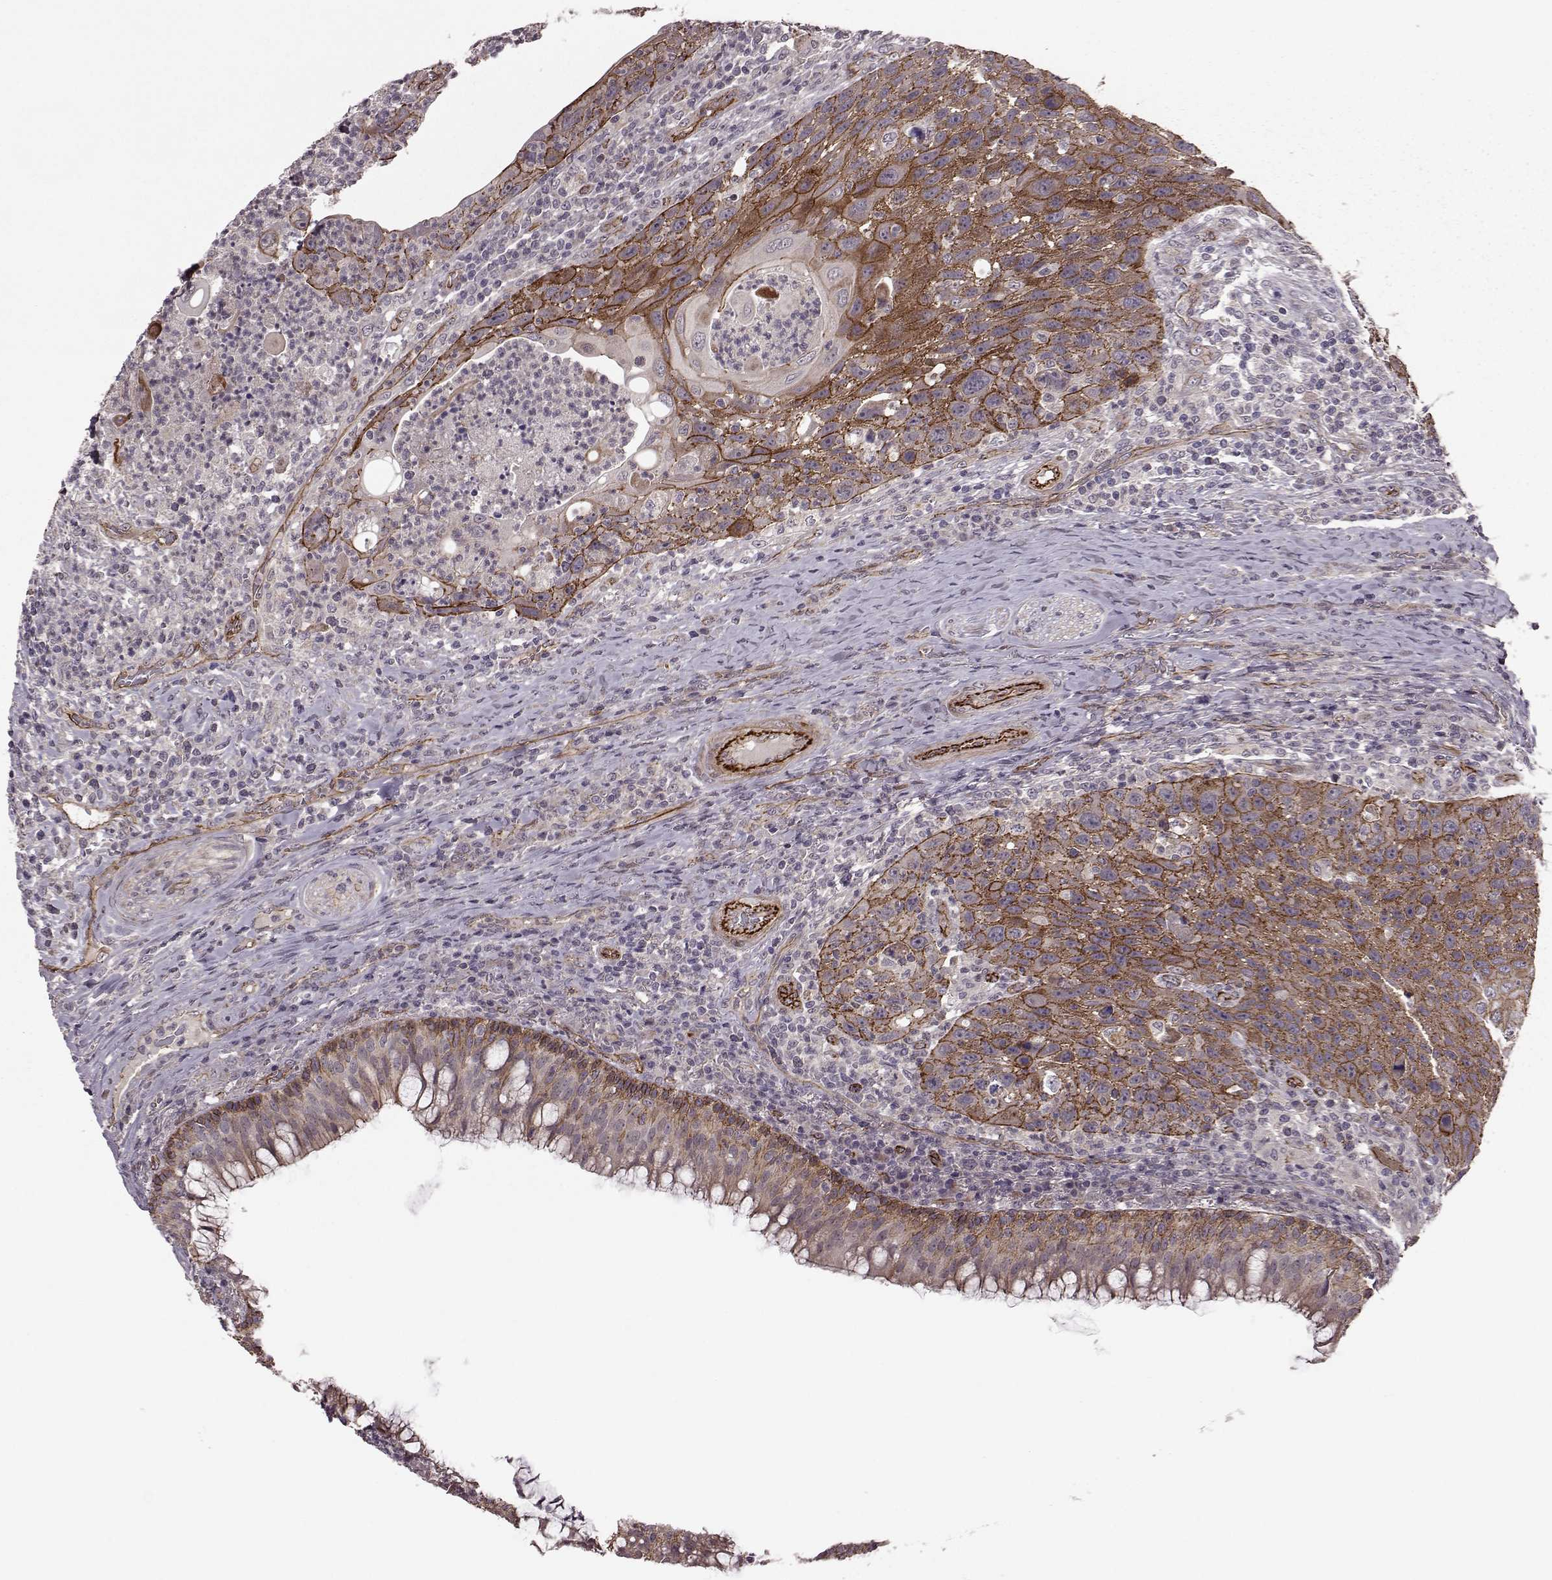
{"staining": {"intensity": "strong", "quantity": ">75%", "location": "cytoplasmic/membranous"}, "tissue": "head and neck cancer", "cell_type": "Tumor cells", "image_type": "cancer", "snomed": [{"axis": "morphology", "description": "Squamous cell carcinoma, NOS"}, {"axis": "topography", "description": "Head-Neck"}], "caption": "Immunohistochemical staining of human head and neck squamous cell carcinoma shows strong cytoplasmic/membranous protein staining in approximately >75% of tumor cells.", "gene": "SYNPO", "patient": {"sex": "male", "age": 69}}